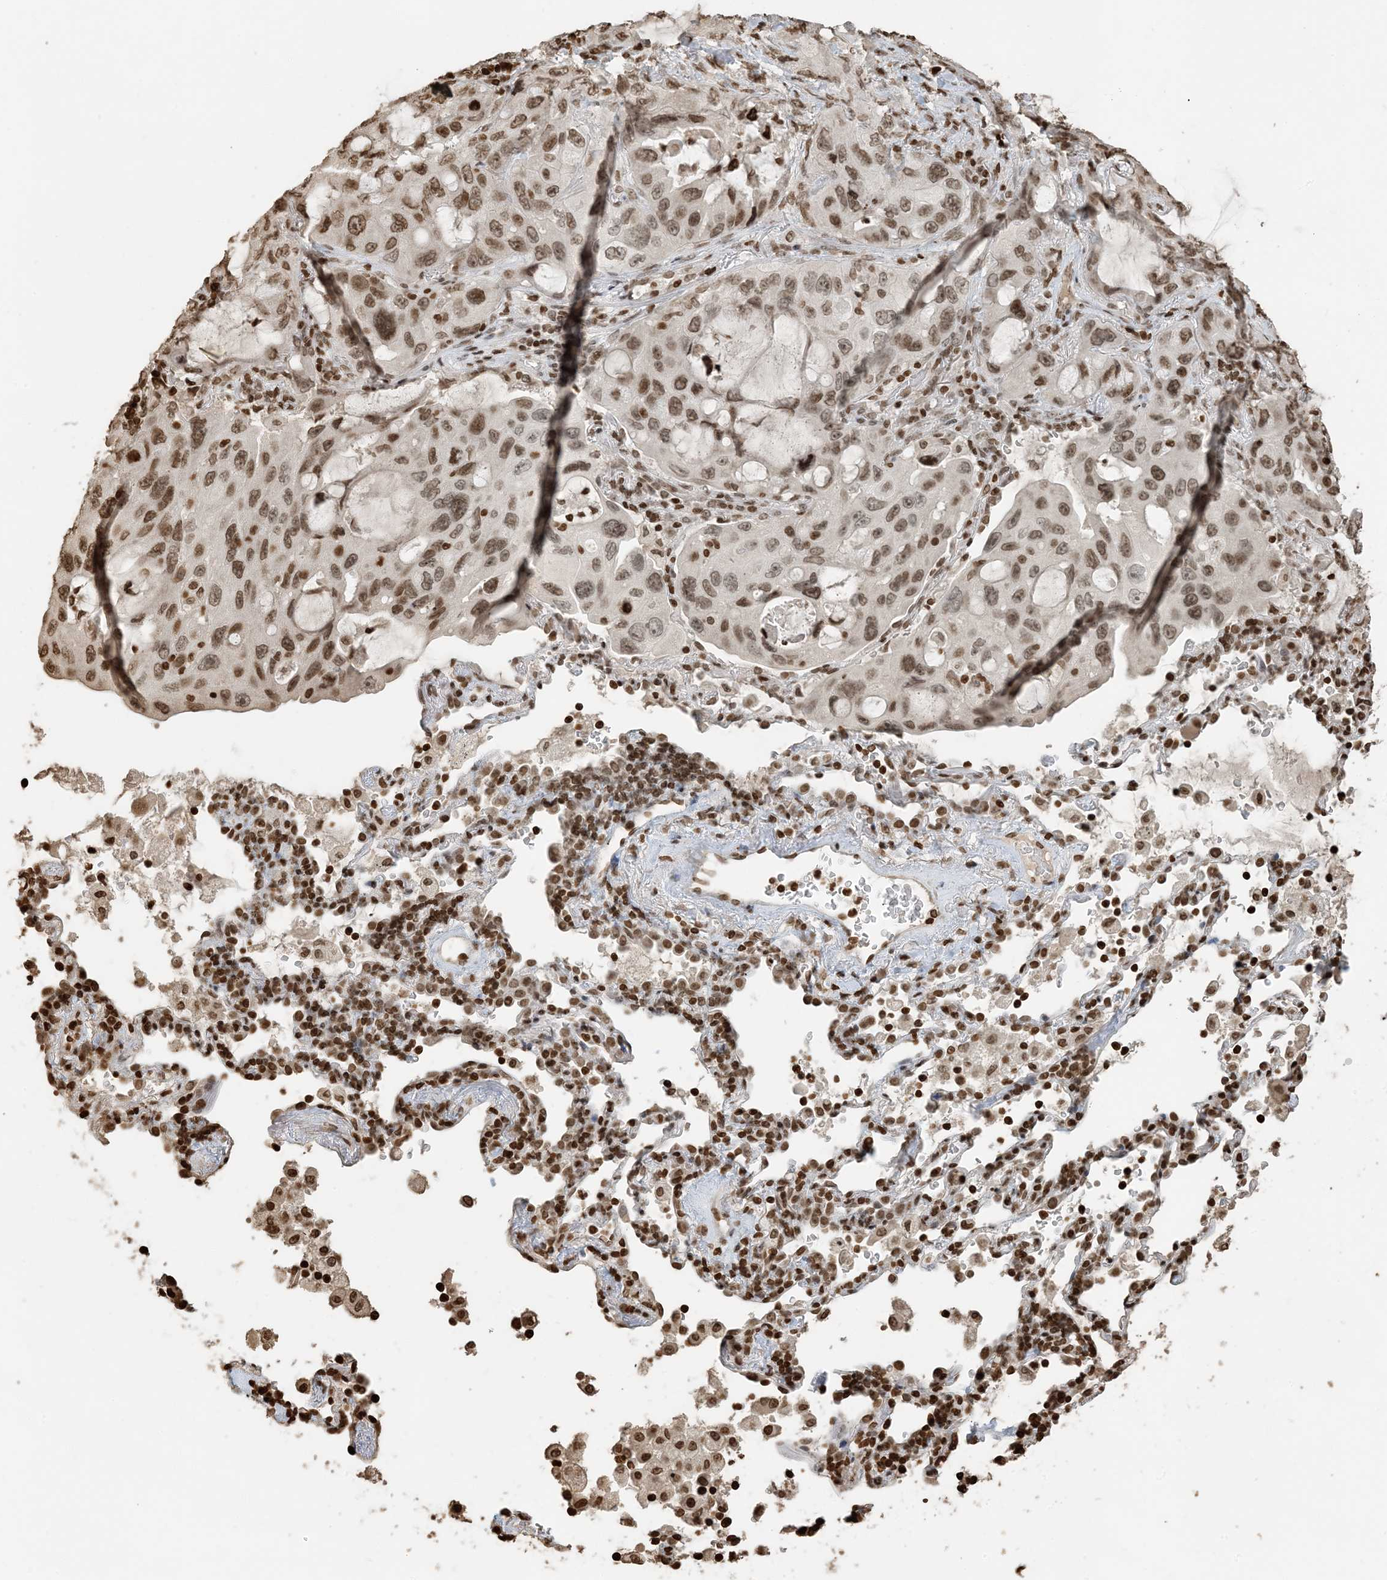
{"staining": {"intensity": "moderate", "quantity": ">75%", "location": "nuclear"}, "tissue": "lung cancer", "cell_type": "Tumor cells", "image_type": "cancer", "snomed": [{"axis": "morphology", "description": "Squamous cell carcinoma, NOS"}, {"axis": "topography", "description": "Lung"}], "caption": "This histopathology image shows immunohistochemistry staining of human squamous cell carcinoma (lung), with medium moderate nuclear staining in approximately >75% of tumor cells.", "gene": "H3-3B", "patient": {"sex": "female", "age": 73}}